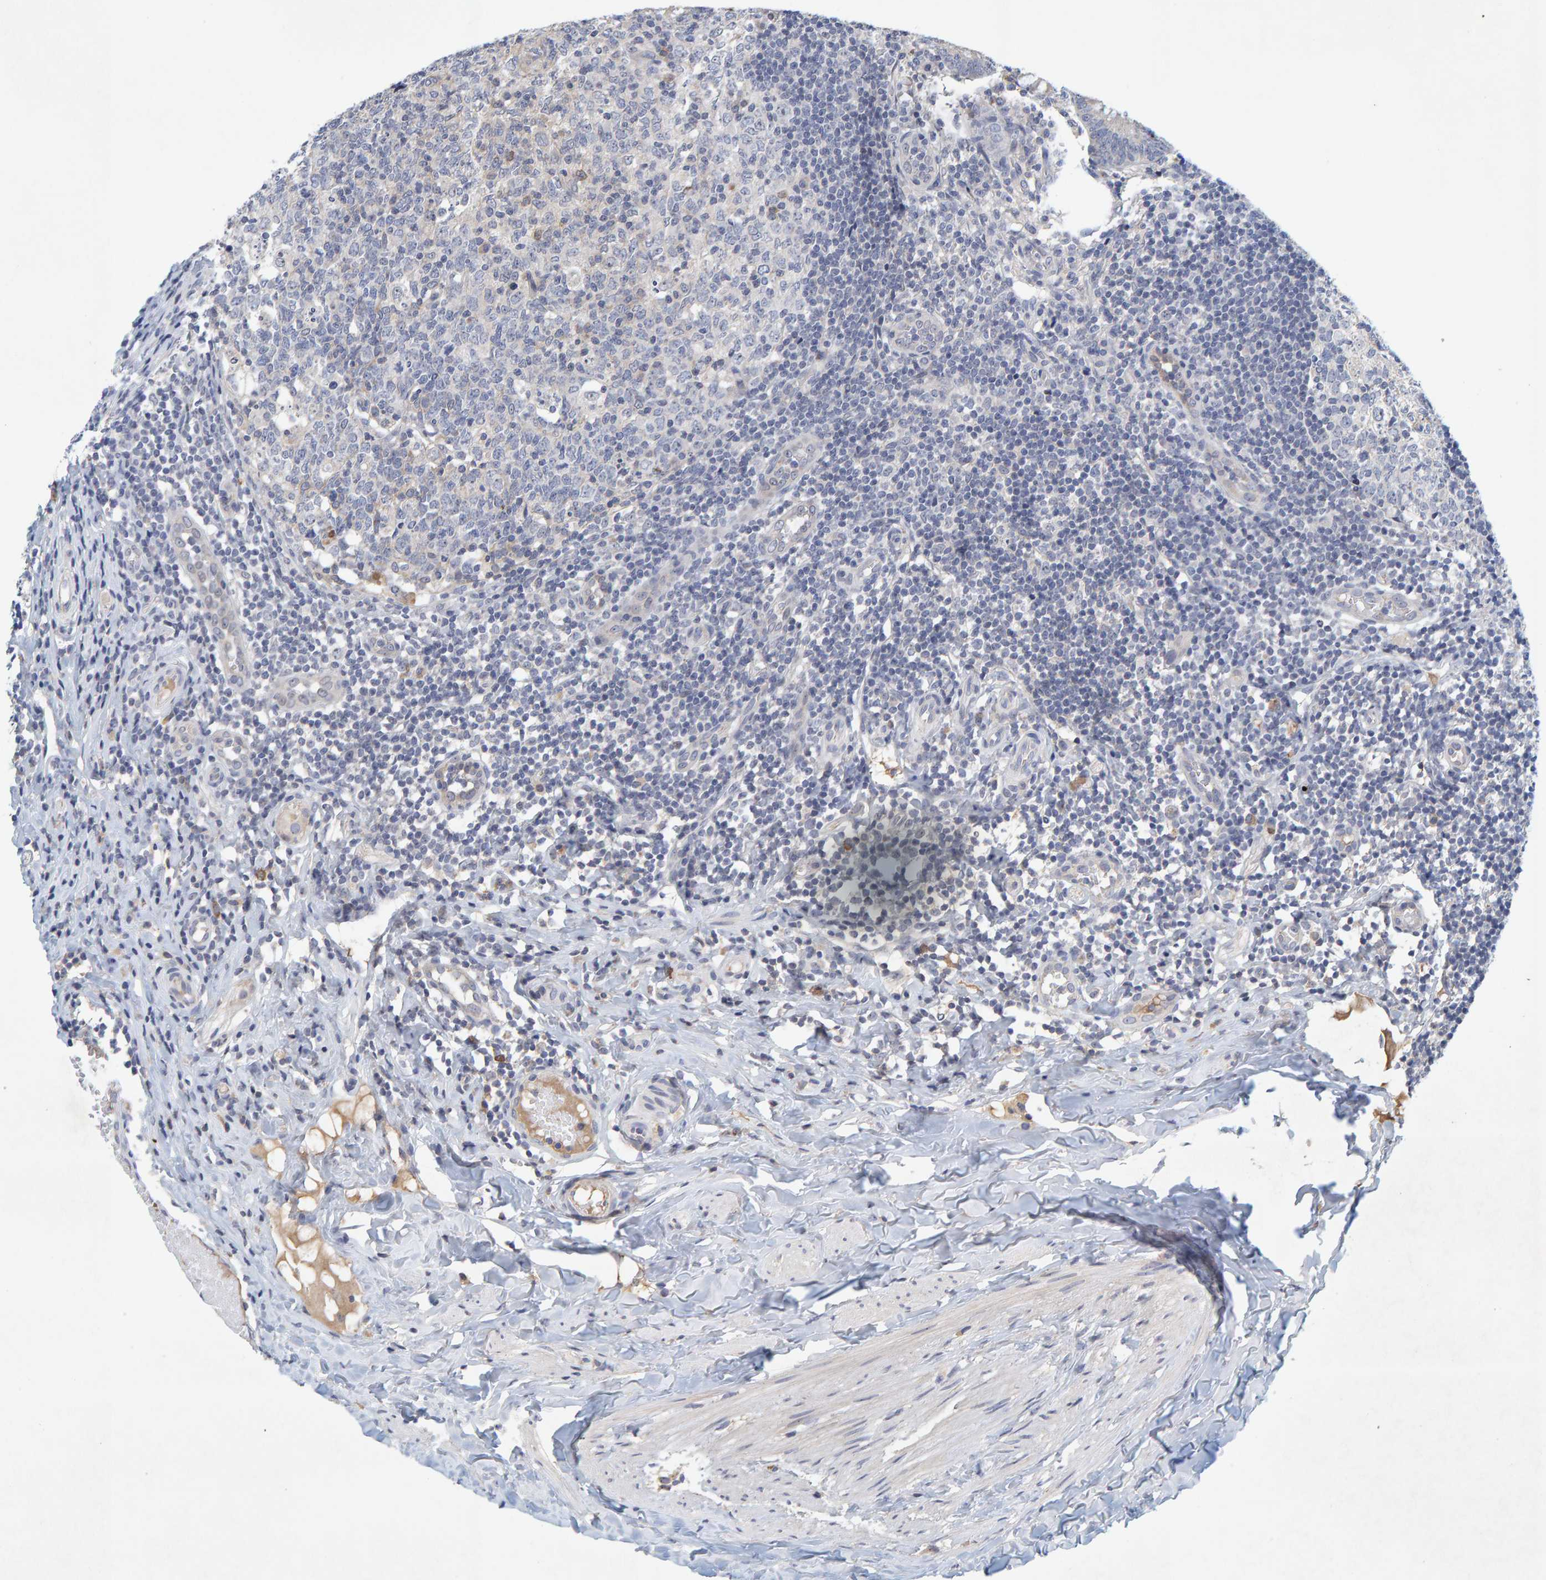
{"staining": {"intensity": "negative", "quantity": "none", "location": "none"}, "tissue": "appendix", "cell_type": "Lymphoid tissue", "image_type": "normal", "snomed": [{"axis": "morphology", "description": "Normal tissue, NOS"}, {"axis": "topography", "description": "Appendix"}], "caption": "The histopathology image shows no significant staining in lymphoid tissue of appendix.", "gene": "ZNF77", "patient": {"sex": "male", "age": 8}}